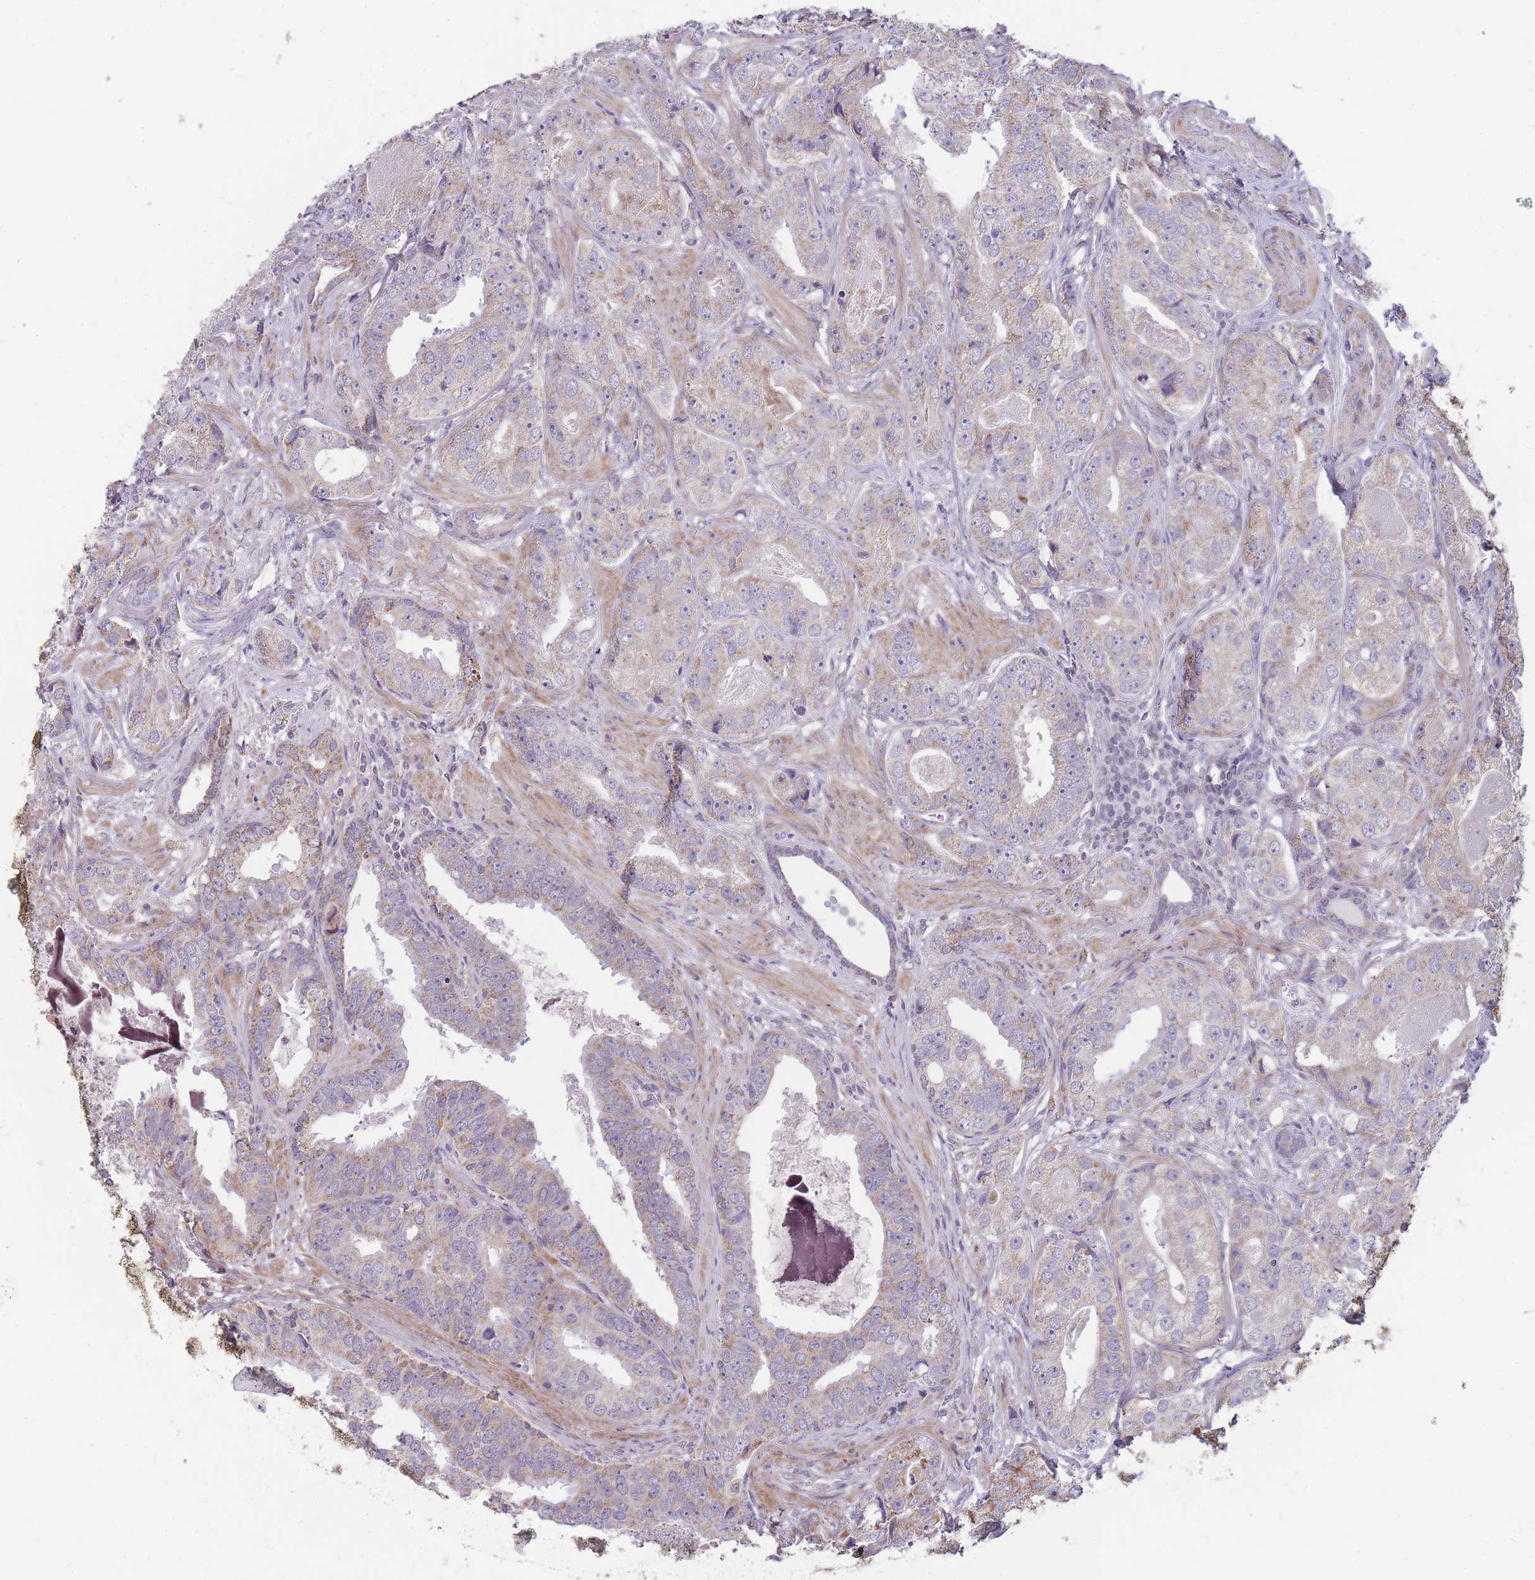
{"staining": {"intensity": "weak", "quantity": ">75%", "location": "cytoplasmic/membranous"}, "tissue": "prostate cancer", "cell_type": "Tumor cells", "image_type": "cancer", "snomed": [{"axis": "morphology", "description": "Adenocarcinoma, High grade"}, {"axis": "topography", "description": "Prostate"}], "caption": "This is an image of immunohistochemistry (IHC) staining of prostate cancer, which shows weak expression in the cytoplasmic/membranous of tumor cells.", "gene": "ZBTB24", "patient": {"sex": "male", "age": 71}}